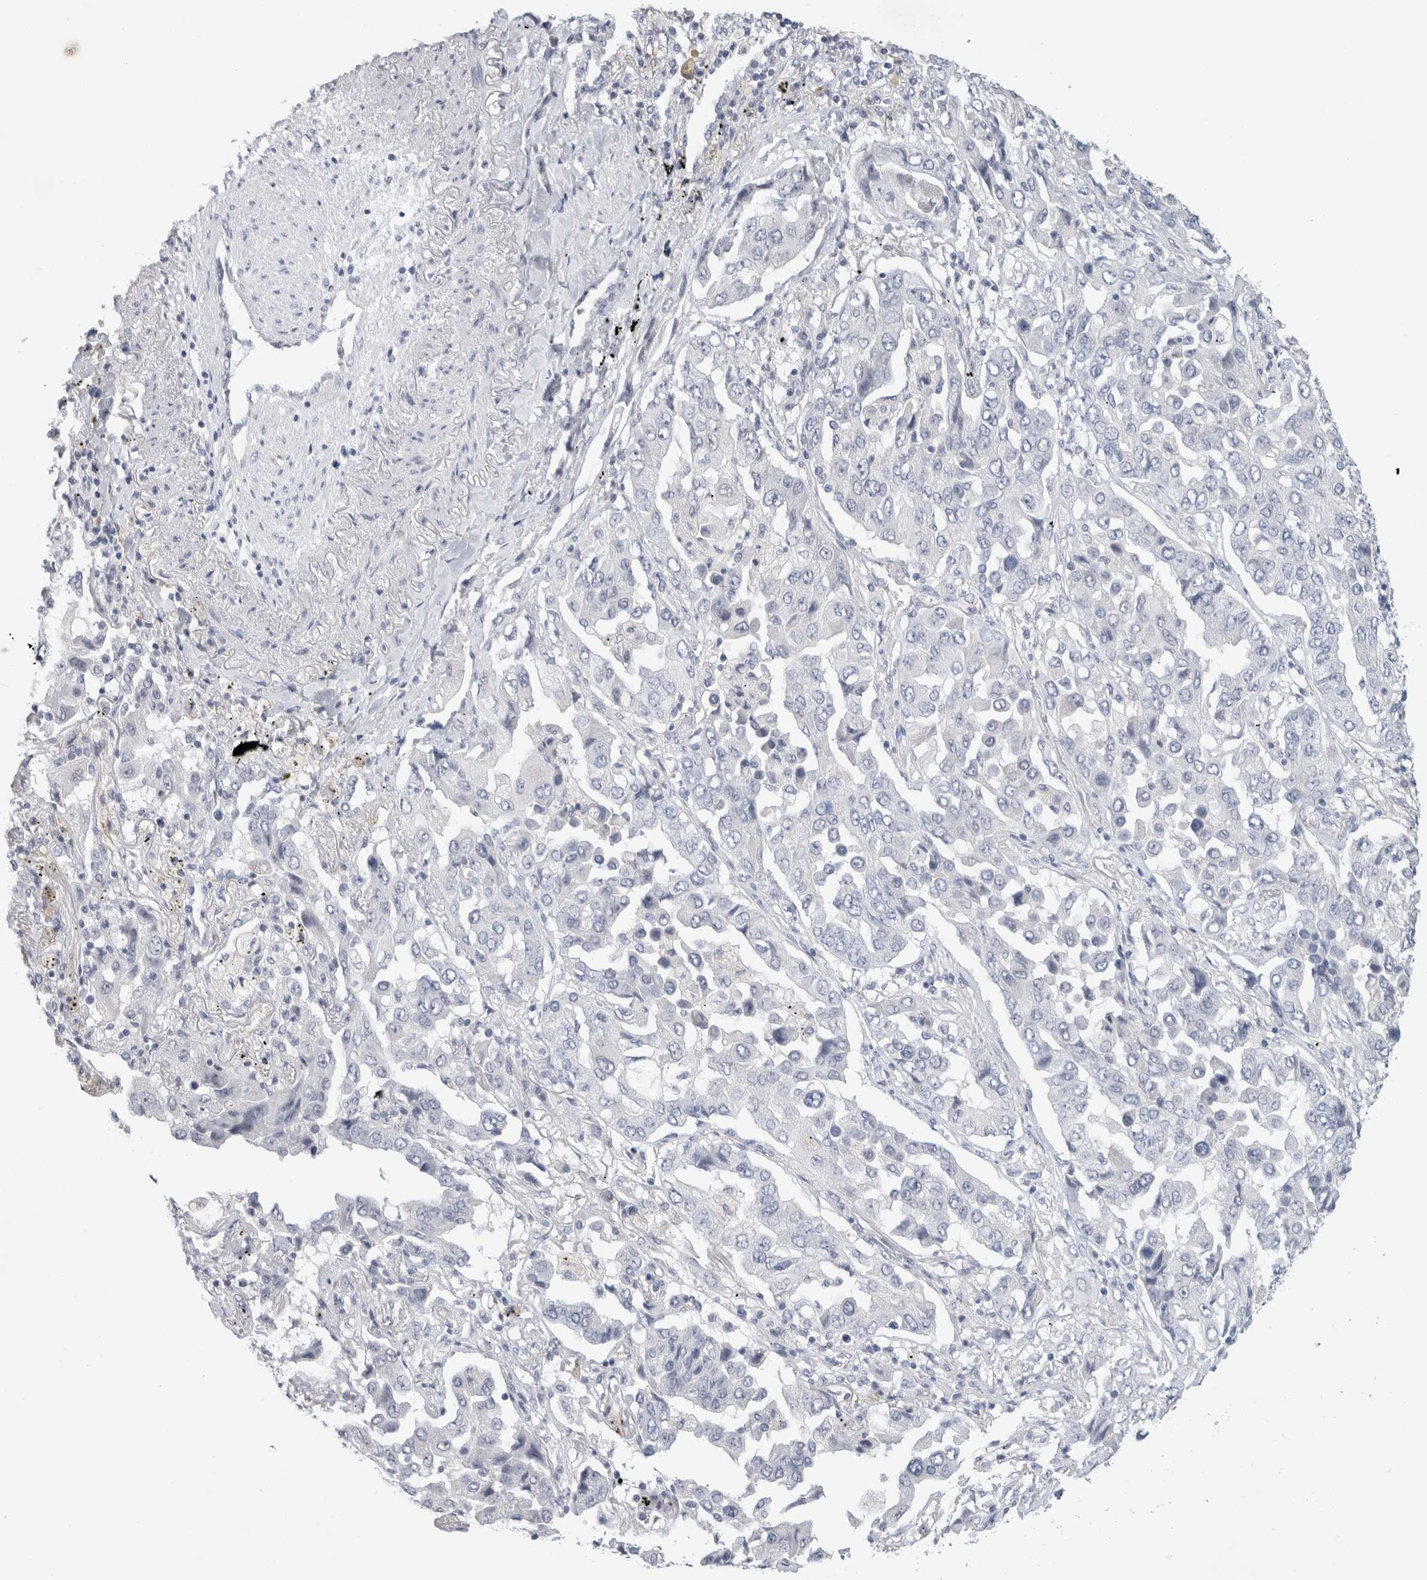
{"staining": {"intensity": "negative", "quantity": "none", "location": "none"}, "tissue": "lung cancer", "cell_type": "Tumor cells", "image_type": "cancer", "snomed": [{"axis": "morphology", "description": "Adenocarcinoma, NOS"}, {"axis": "topography", "description": "Lung"}], "caption": "This is an IHC image of adenocarcinoma (lung). There is no expression in tumor cells.", "gene": "TONSL", "patient": {"sex": "female", "age": 65}}